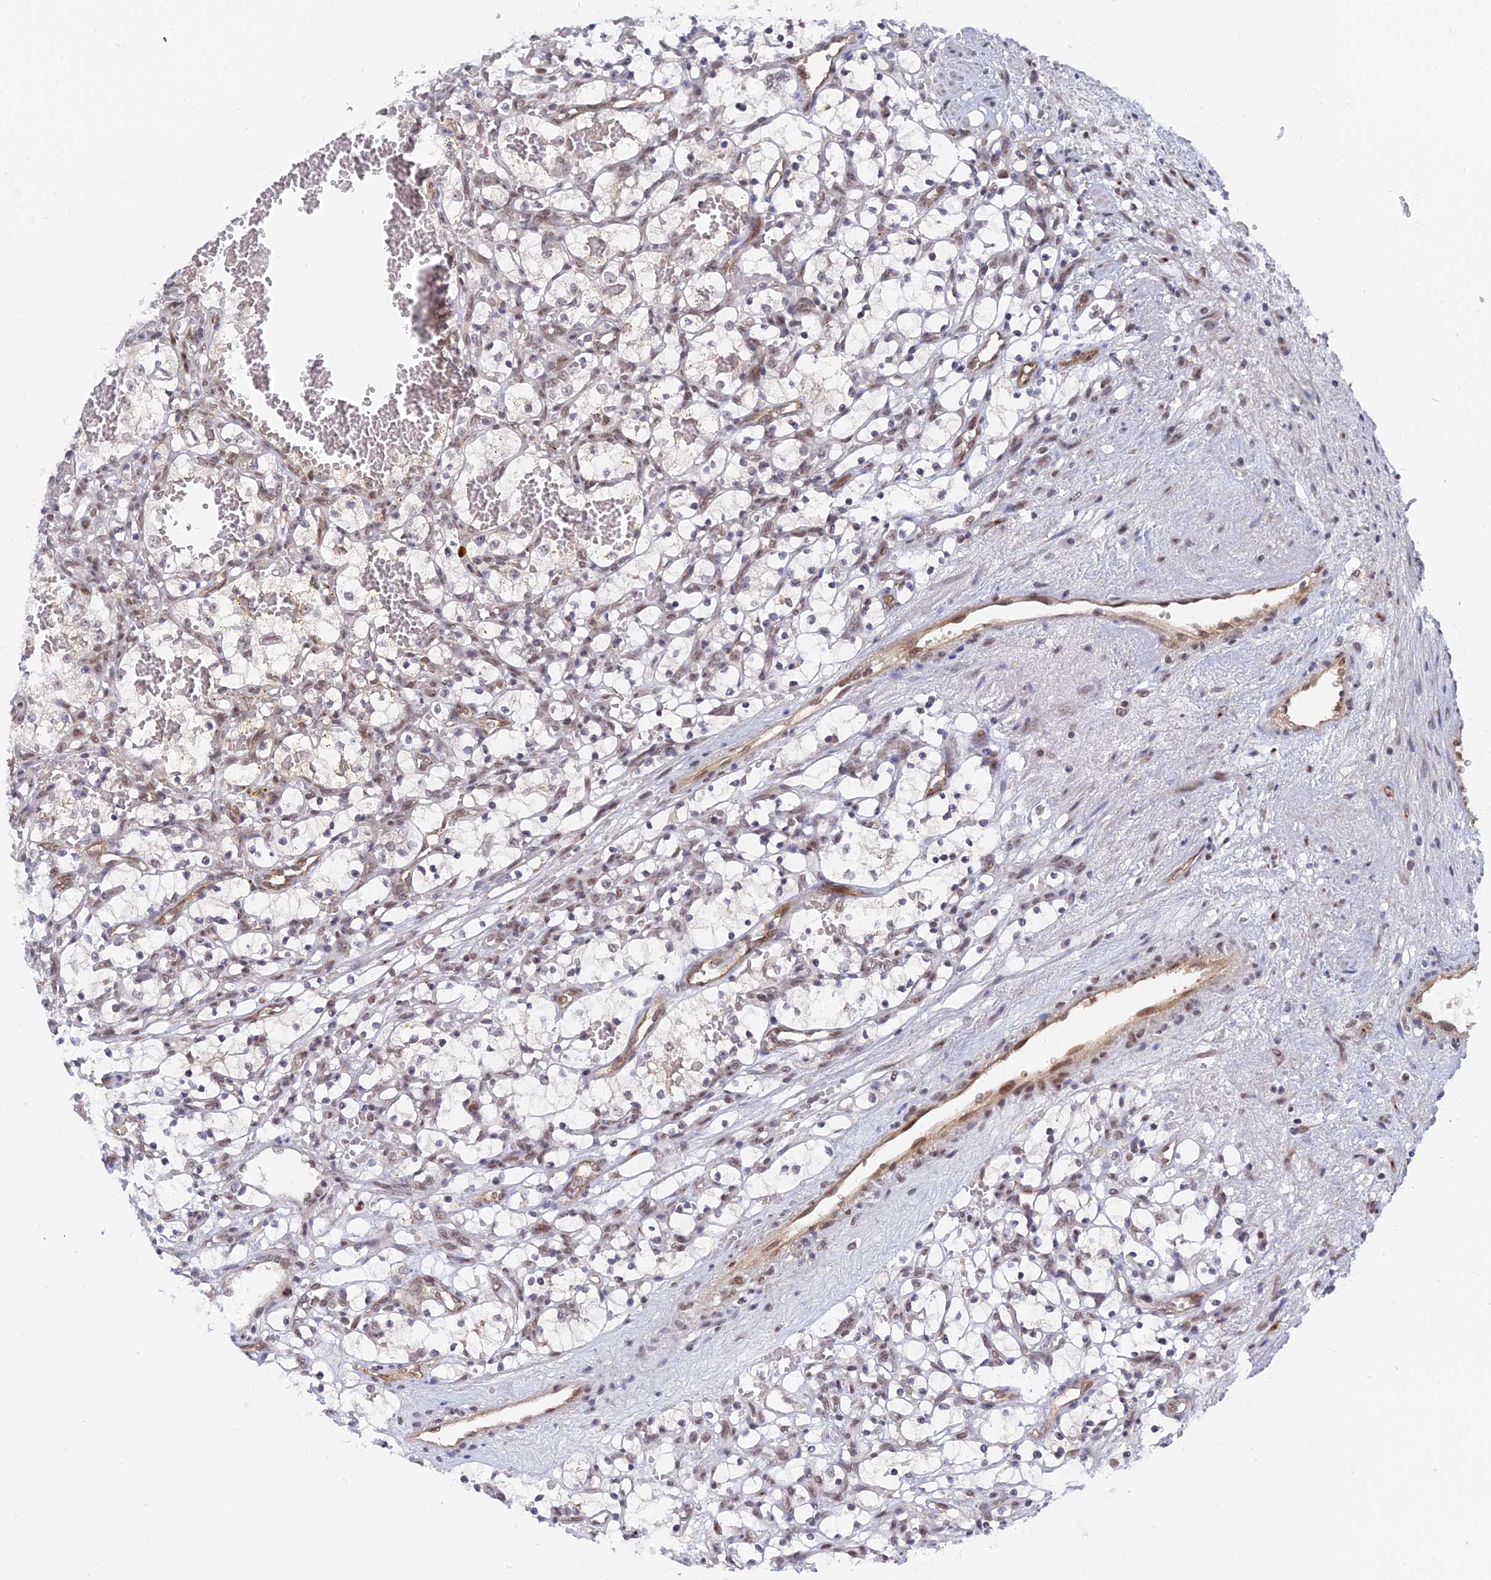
{"staining": {"intensity": "weak", "quantity": "<25%", "location": "nuclear"}, "tissue": "renal cancer", "cell_type": "Tumor cells", "image_type": "cancer", "snomed": [{"axis": "morphology", "description": "Adenocarcinoma, NOS"}, {"axis": "topography", "description": "Kidney"}], "caption": "Renal cancer was stained to show a protein in brown. There is no significant staining in tumor cells.", "gene": "CCDC85A", "patient": {"sex": "female", "age": 69}}